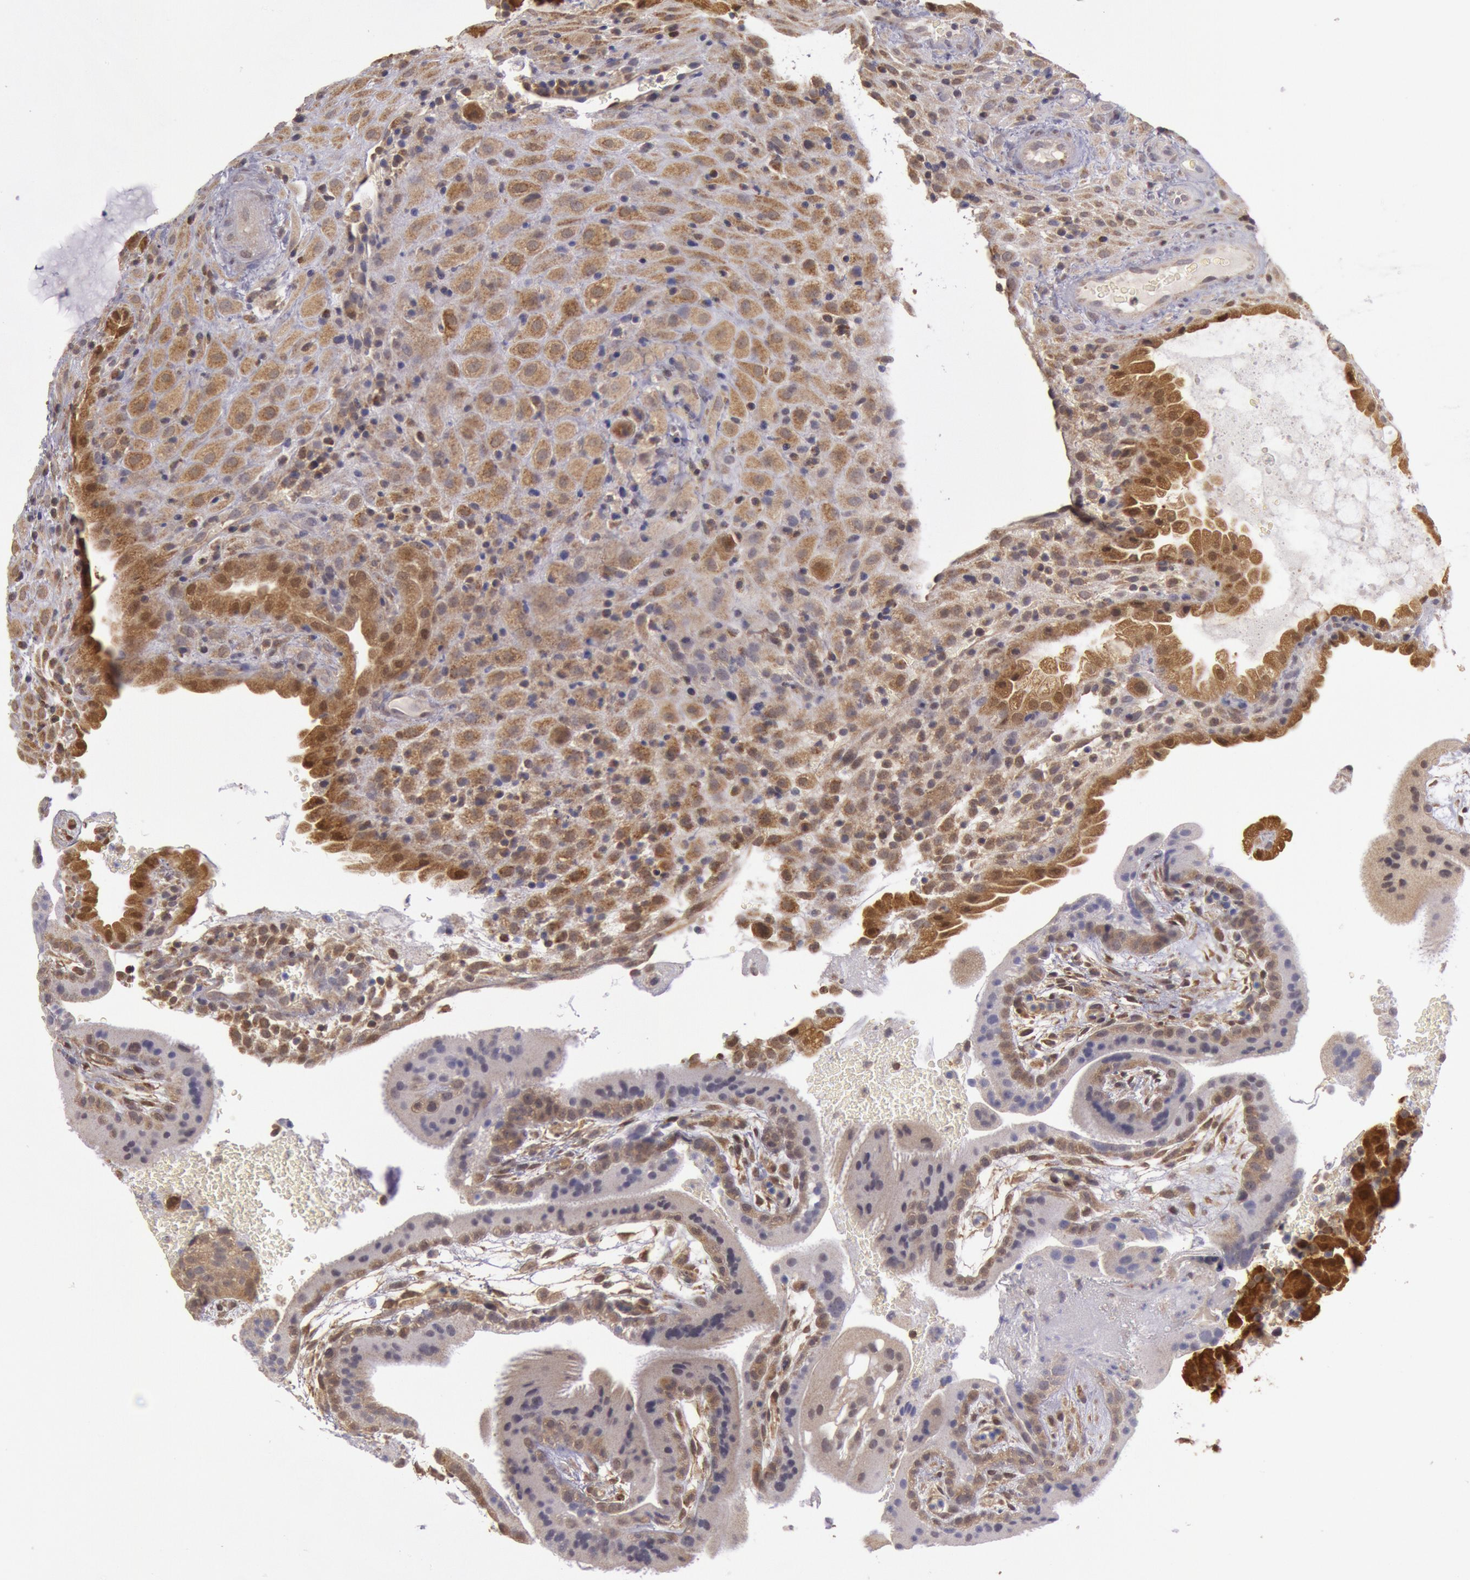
{"staining": {"intensity": "moderate", "quantity": "25%-75%", "location": "cytoplasmic/membranous"}, "tissue": "placenta", "cell_type": "Decidual cells", "image_type": "normal", "snomed": [{"axis": "morphology", "description": "Normal tissue, NOS"}, {"axis": "topography", "description": "Placenta"}], "caption": "Immunohistochemical staining of benign human placenta demonstrates moderate cytoplasmic/membranous protein positivity in approximately 25%-75% of decidual cells. (brown staining indicates protein expression, while blue staining denotes nuclei).", "gene": "MPST", "patient": {"sex": "female", "age": 19}}